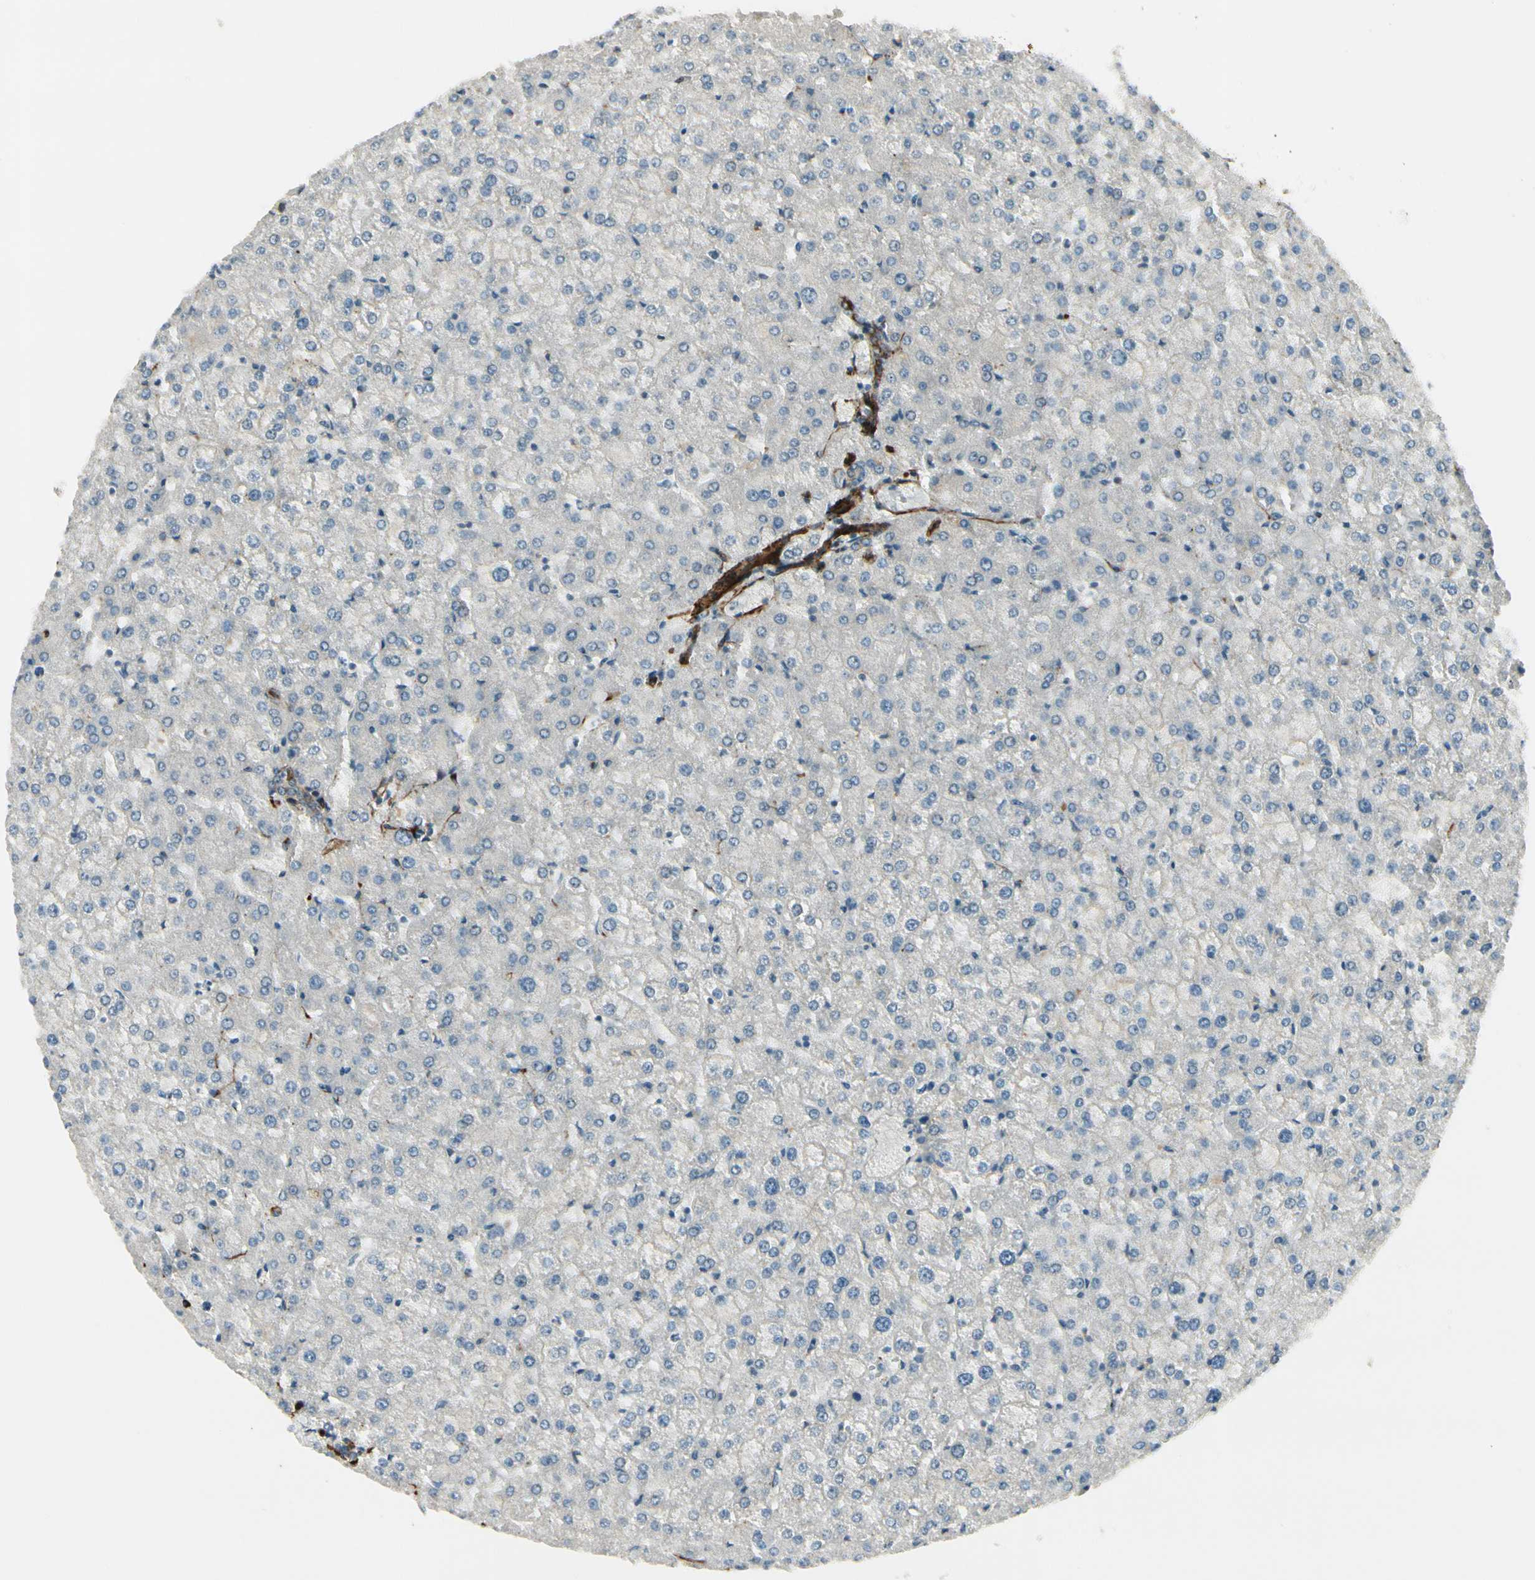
{"staining": {"intensity": "negative", "quantity": "none", "location": "none"}, "tissue": "liver", "cell_type": "Cholangiocytes", "image_type": "normal", "snomed": [{"axis": "morphology", "description": "Normal tissue, NOS"}, {"axis": "topography", "description": "Liver"}], "caption": "Micrograph shows no protein positivity in cholangiocytes of unremarkable liver. Brightfield microscopy of IHC stained with DAB (brown) and hematoxylin (blue), captured at high magnification.", "gene": "MCAM", "patient": {"sex": "female", "age": 32}}